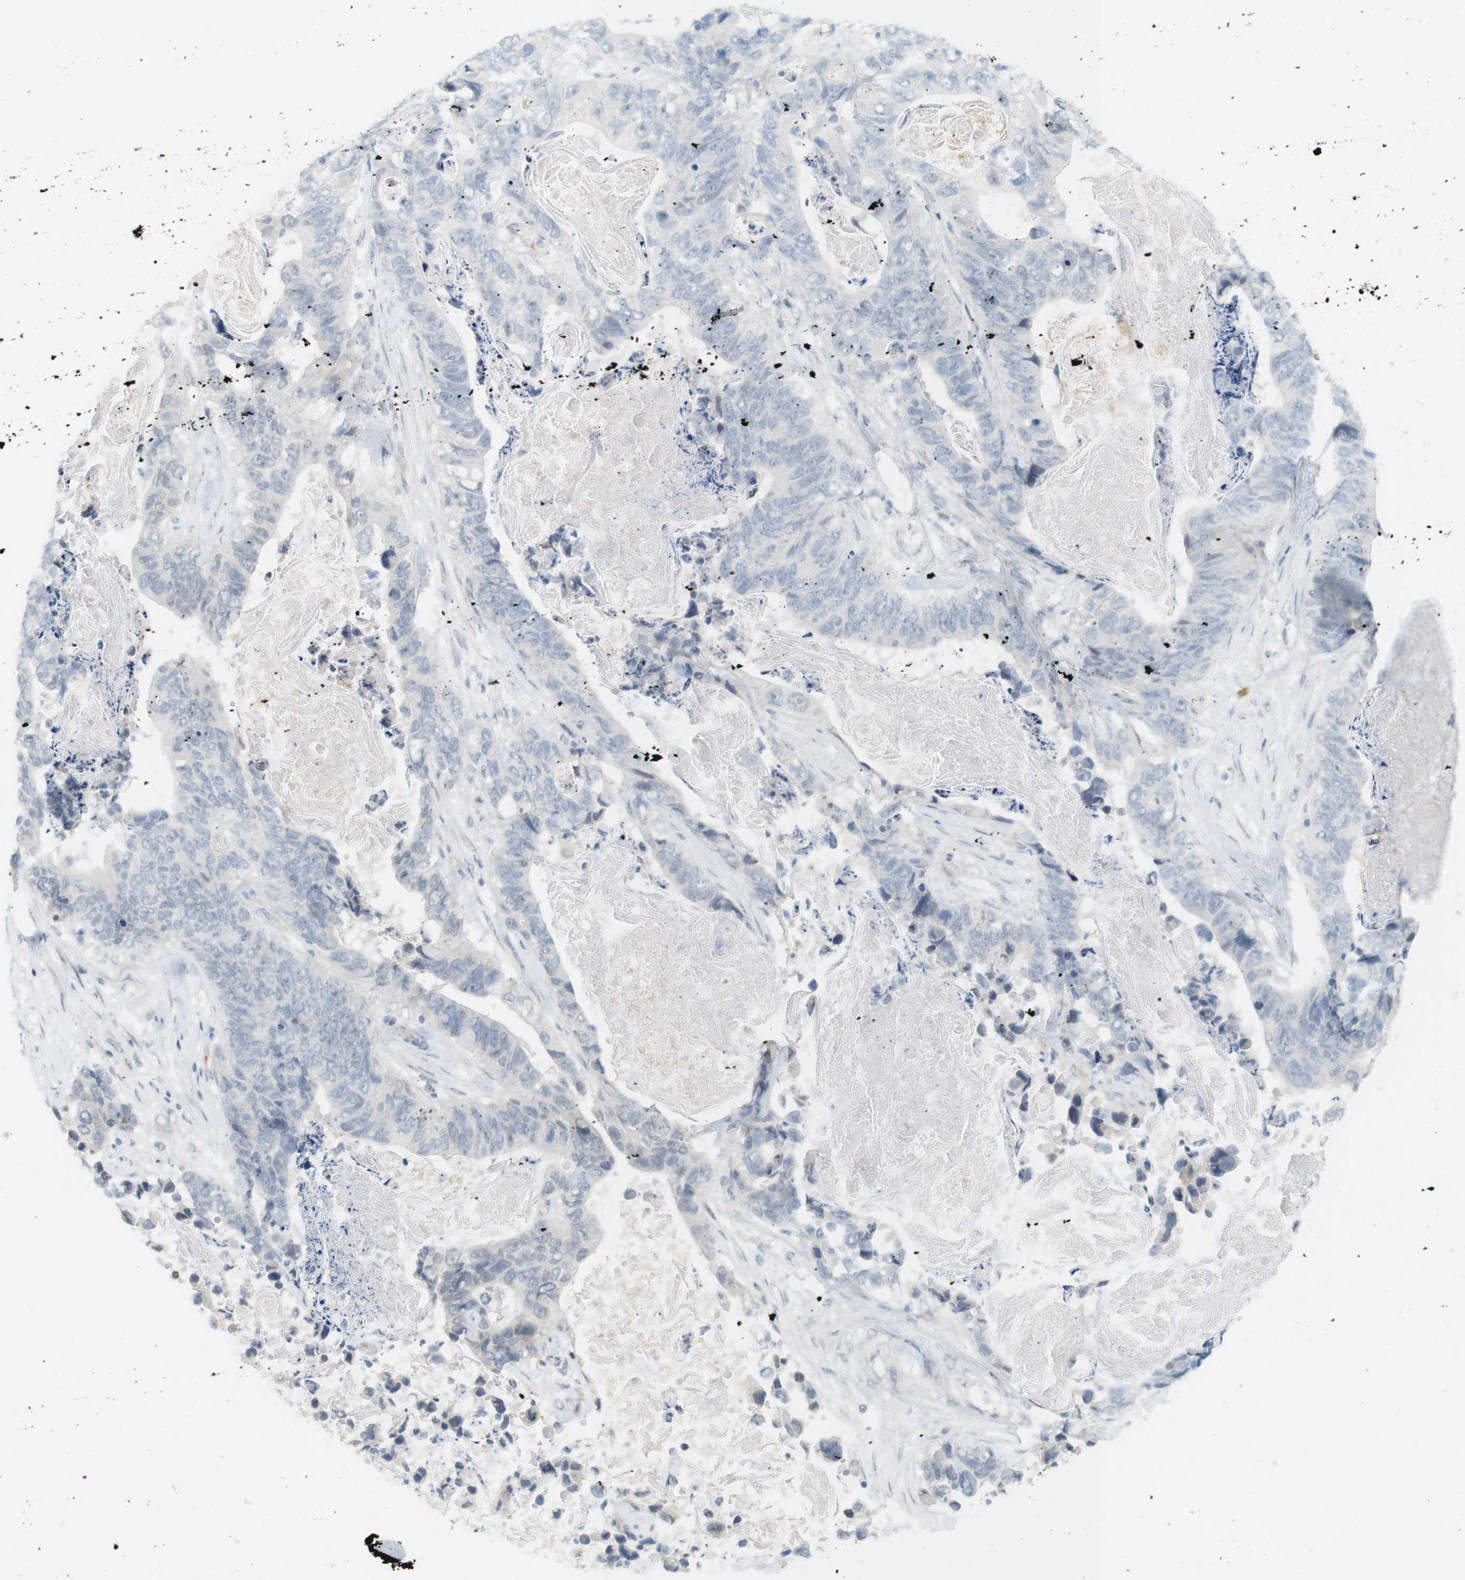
{"staining": {"intensity": "negative", "quantity": "none", "location": "none"}, "tissue": "stomach cancer", "cell_type": "Tumor cells", "image_type": "cancer", "snomed": [{"axis": "morphology", "description": "Adenocarcinoma, NOS"}, {"axis": "topography", "description": "Stomach"}], "caption": "Stomach cancer was stained to show a protein in brown. There is no significant positivity in tumor cells.", "gene": "DMC1", "patient": {"sex": "female", "age": 89}}